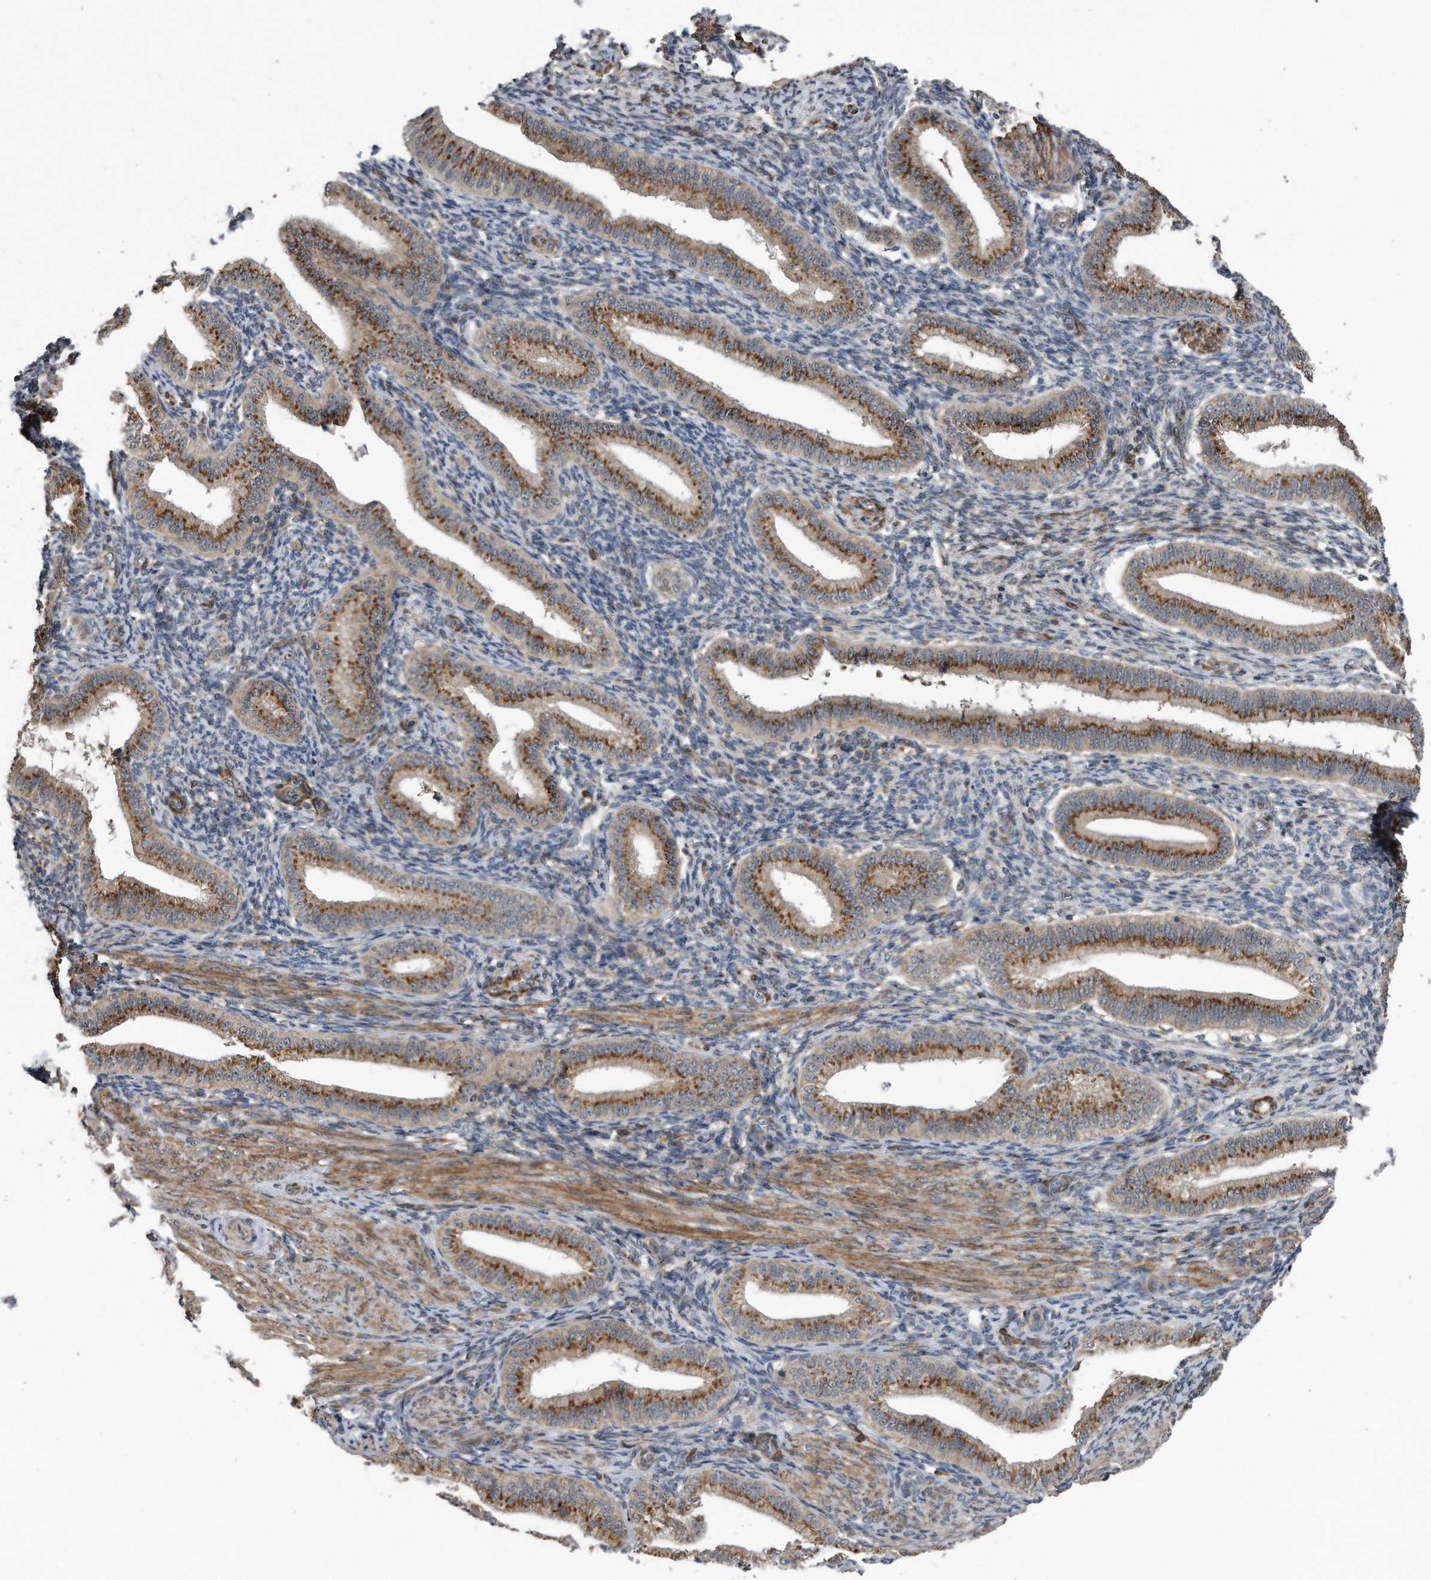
{"staining": {"intensity": "weak", "quantity": "25%-75%", "location": "cytoplasmic/membranous"}, "tissue": "endometrium", "cell_type": "Cells in endometrial stroma", "image_type": "normal", "snomed": [{"axis": "morphology", "description": "Normal tissue, NOS"}, {"axis": "topography", "description": "Endometrium"}], "caption": "Immunohistochemical staining of normal endometrium reveals 25%-75% levels of weak cytoplasmic/membranous protein expression in approximately 25%-75% of cells in endometrial stroma. Using DAB (brown) and hematoxylin (blue) stains, captured at high magnification using brightfield microscopy.", "gene": "LYRM4", "patient": {"sex": "female", "age": 39}}